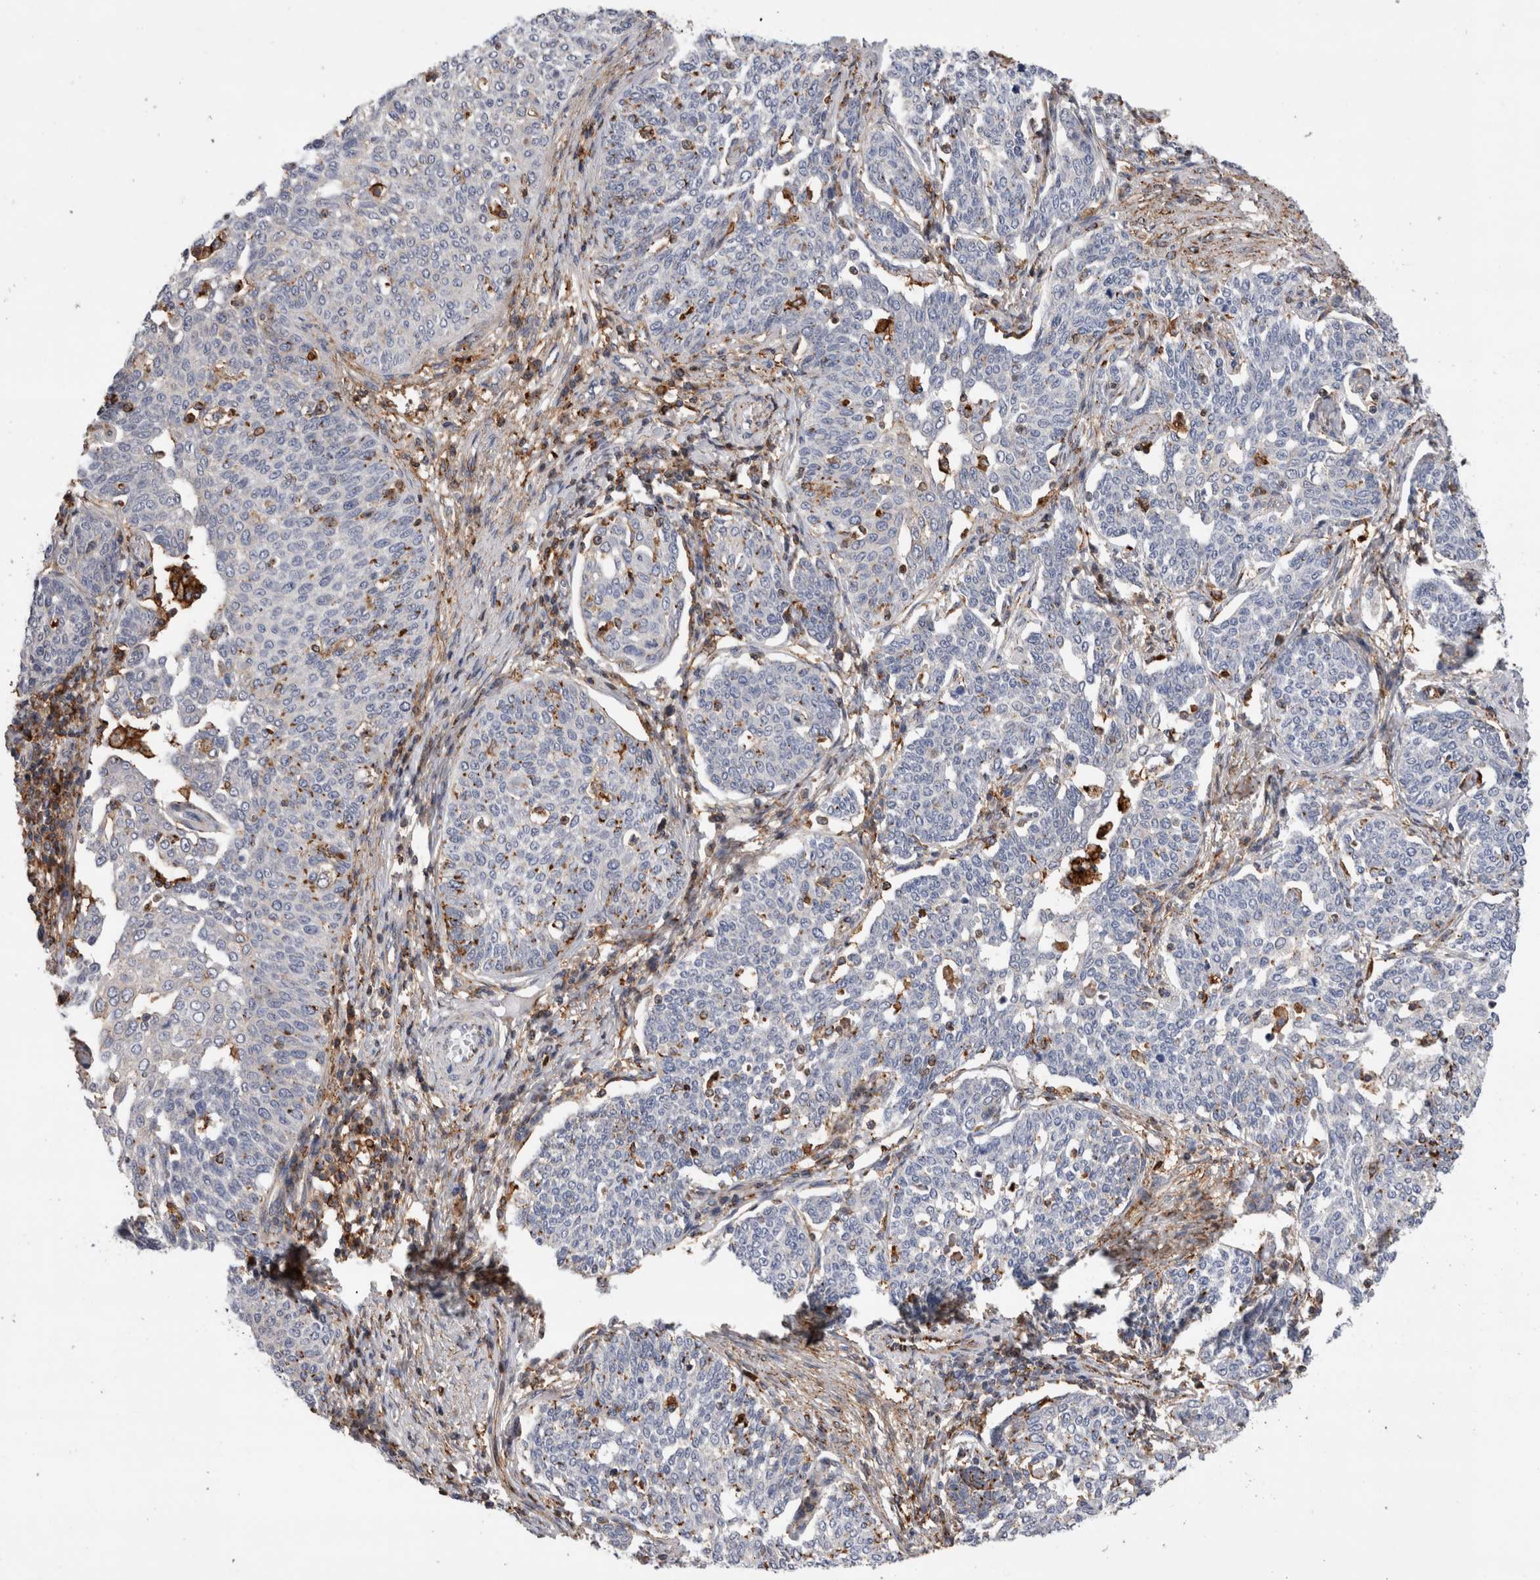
{"staining": {"intensity": "moderate", "quantity": "<25%", "location": "cytoplasmic/membranous"}, "tissue": "cervical cancer", "cell_type": "Tumor cells", "image_type": "cancer", "snomed": [{"axis": "morphology", "description": "Squamous cell carcinoma, NOS"}, {"axis": "topography", "description": "Cervix"}], "caption": "Protein analysis of cervical cancer tissue displays moderate cytoplasmic/membranous positivity in about <25% of tumor cells. The staining was performed using DAB to visualize the protein expression in brown, while the nuclei were stained in blue with hematoxylin (Magnification: 20x).", "gene": "CCDC88B", "patient": {"sex": "female", "age": 34}}